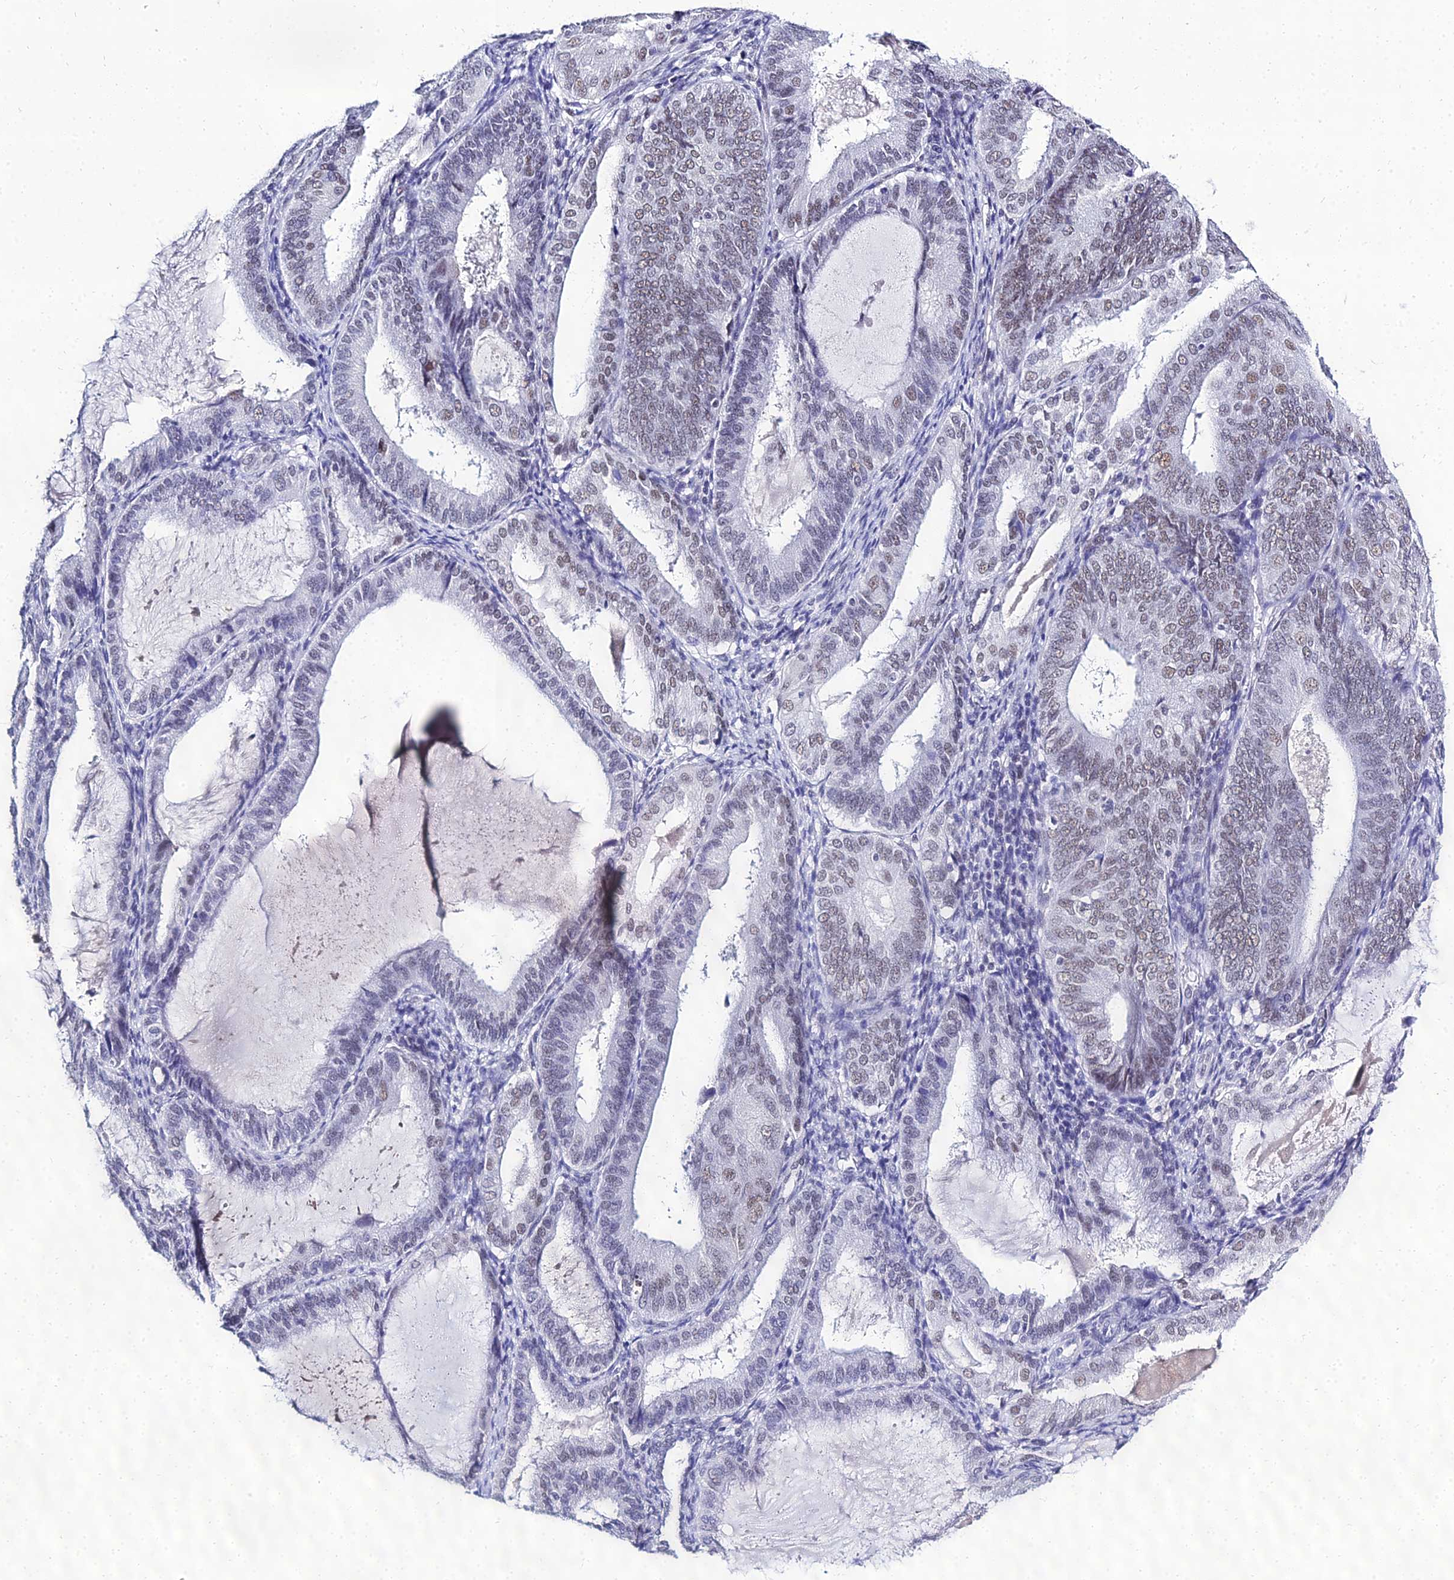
{"staining": {"intensity": "weak", "quantity": "25%-75%", "location": "nuclear"}, "tissue": "endometrial cancer", "cell_type": "Tumor cells", "image_type": "cancer", "snomed": [{"axis": "morphology", "description": "Adenocarcinoma, NOS"}, {"axis": "topography", "description": "Endometrium"}], "caption": "Endometrial cancer stained with IHC shows weak nuclear expression in about 25%-75% of tumor cells.", "gene": "PPP4R2", "patient": {"sex": "female", "age": 81}}